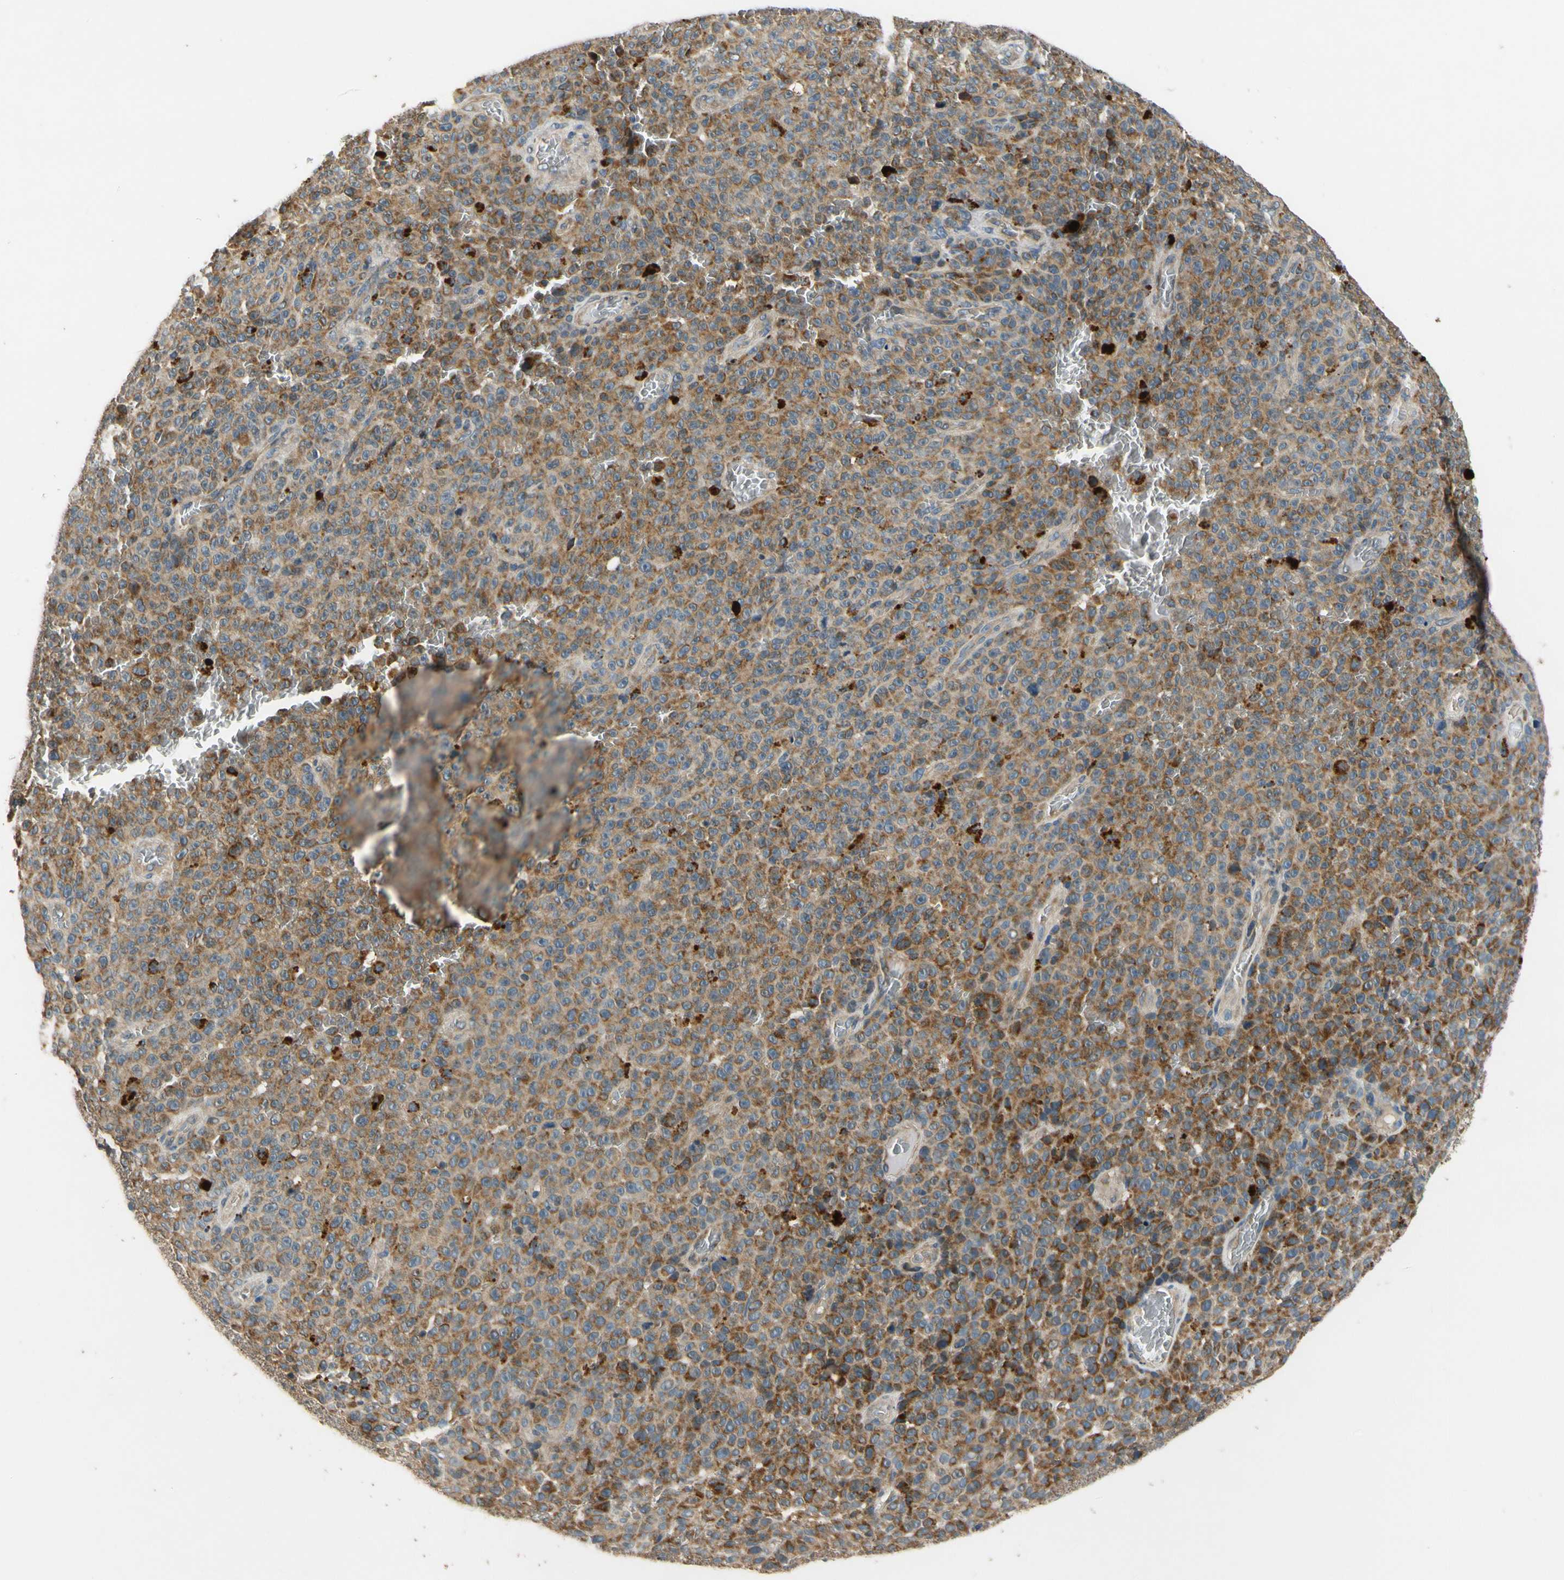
{"staining": {"intensity": "moderate", "quantity": ">75%", "location": "cytoplasmic/membranous"}, "tissue": "melanoma", "cell_type": "Tumor cells", "image_type": "cancer", "snomed": [{"axis": "morphology", "description": "Malignant melanoma, NOS"}, {"axis": "topography", "description": "Skin"}], "caption": "Malignant melanoma stained with a protein marker displays moderate staining in tumor cells.", "gene": "ALKBH3", "patient": {"sex": "female", "age": 82}}